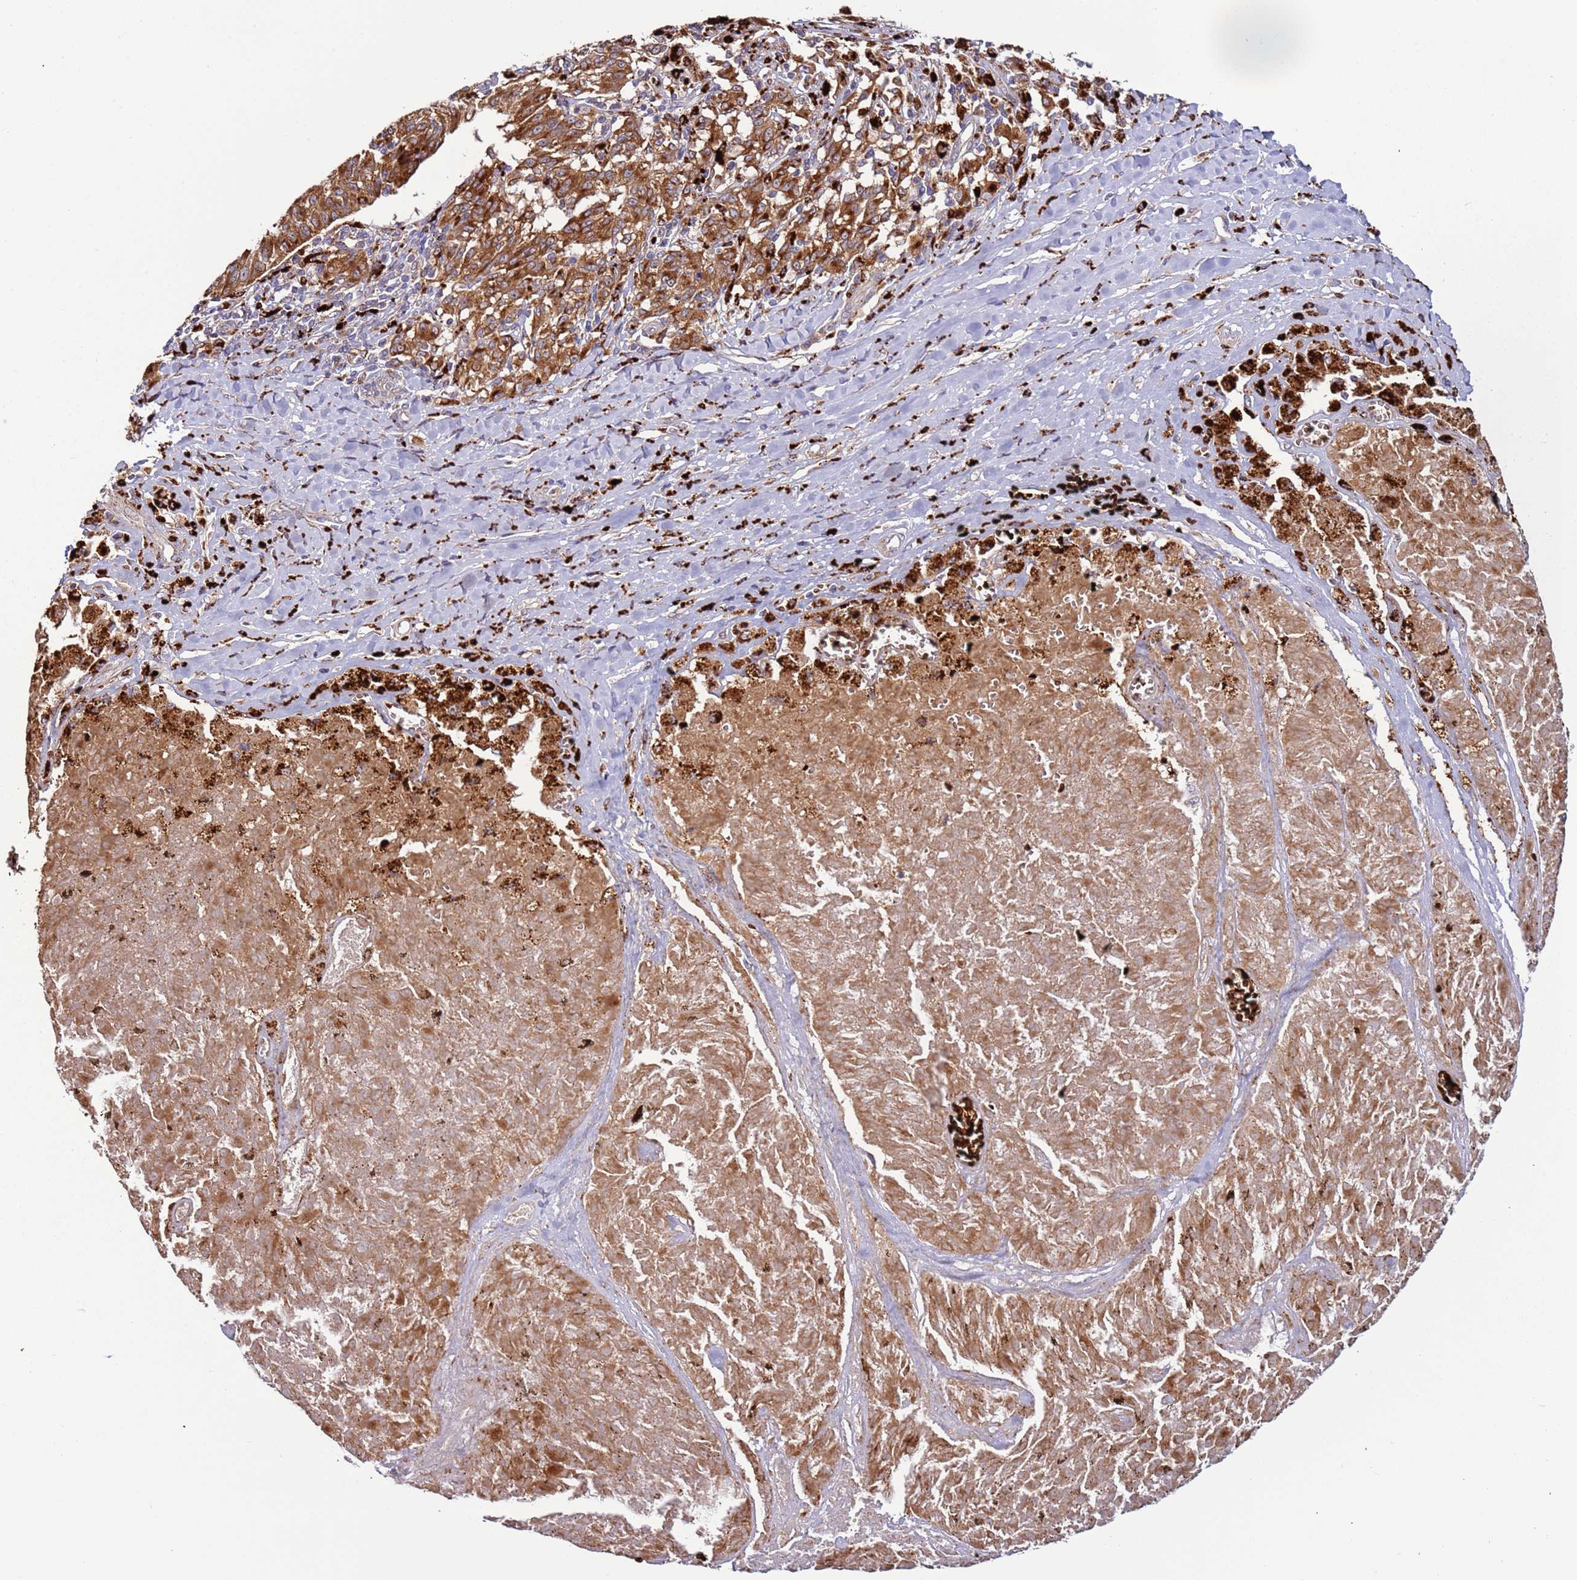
{"staining": {"intensity": "moderate", "quantity": ">75%", "location": "cytoplasmic/membranous"}, "tissue": "melanoma", "cell_type": "Tumor cells", "image_type": "cancer", "snomed": [{"axis": "morphology", "description": "Malignant melanoma, NOS"}, {"axis": "topography", "description": "Skin"}], "caption": "Moderate cytoplasmic/membranous protein expression is seen in about >75% of tumor cells in malignant melanoma.", "gene": "VPS36", "patient": {"sex": "female", "age": 72}}